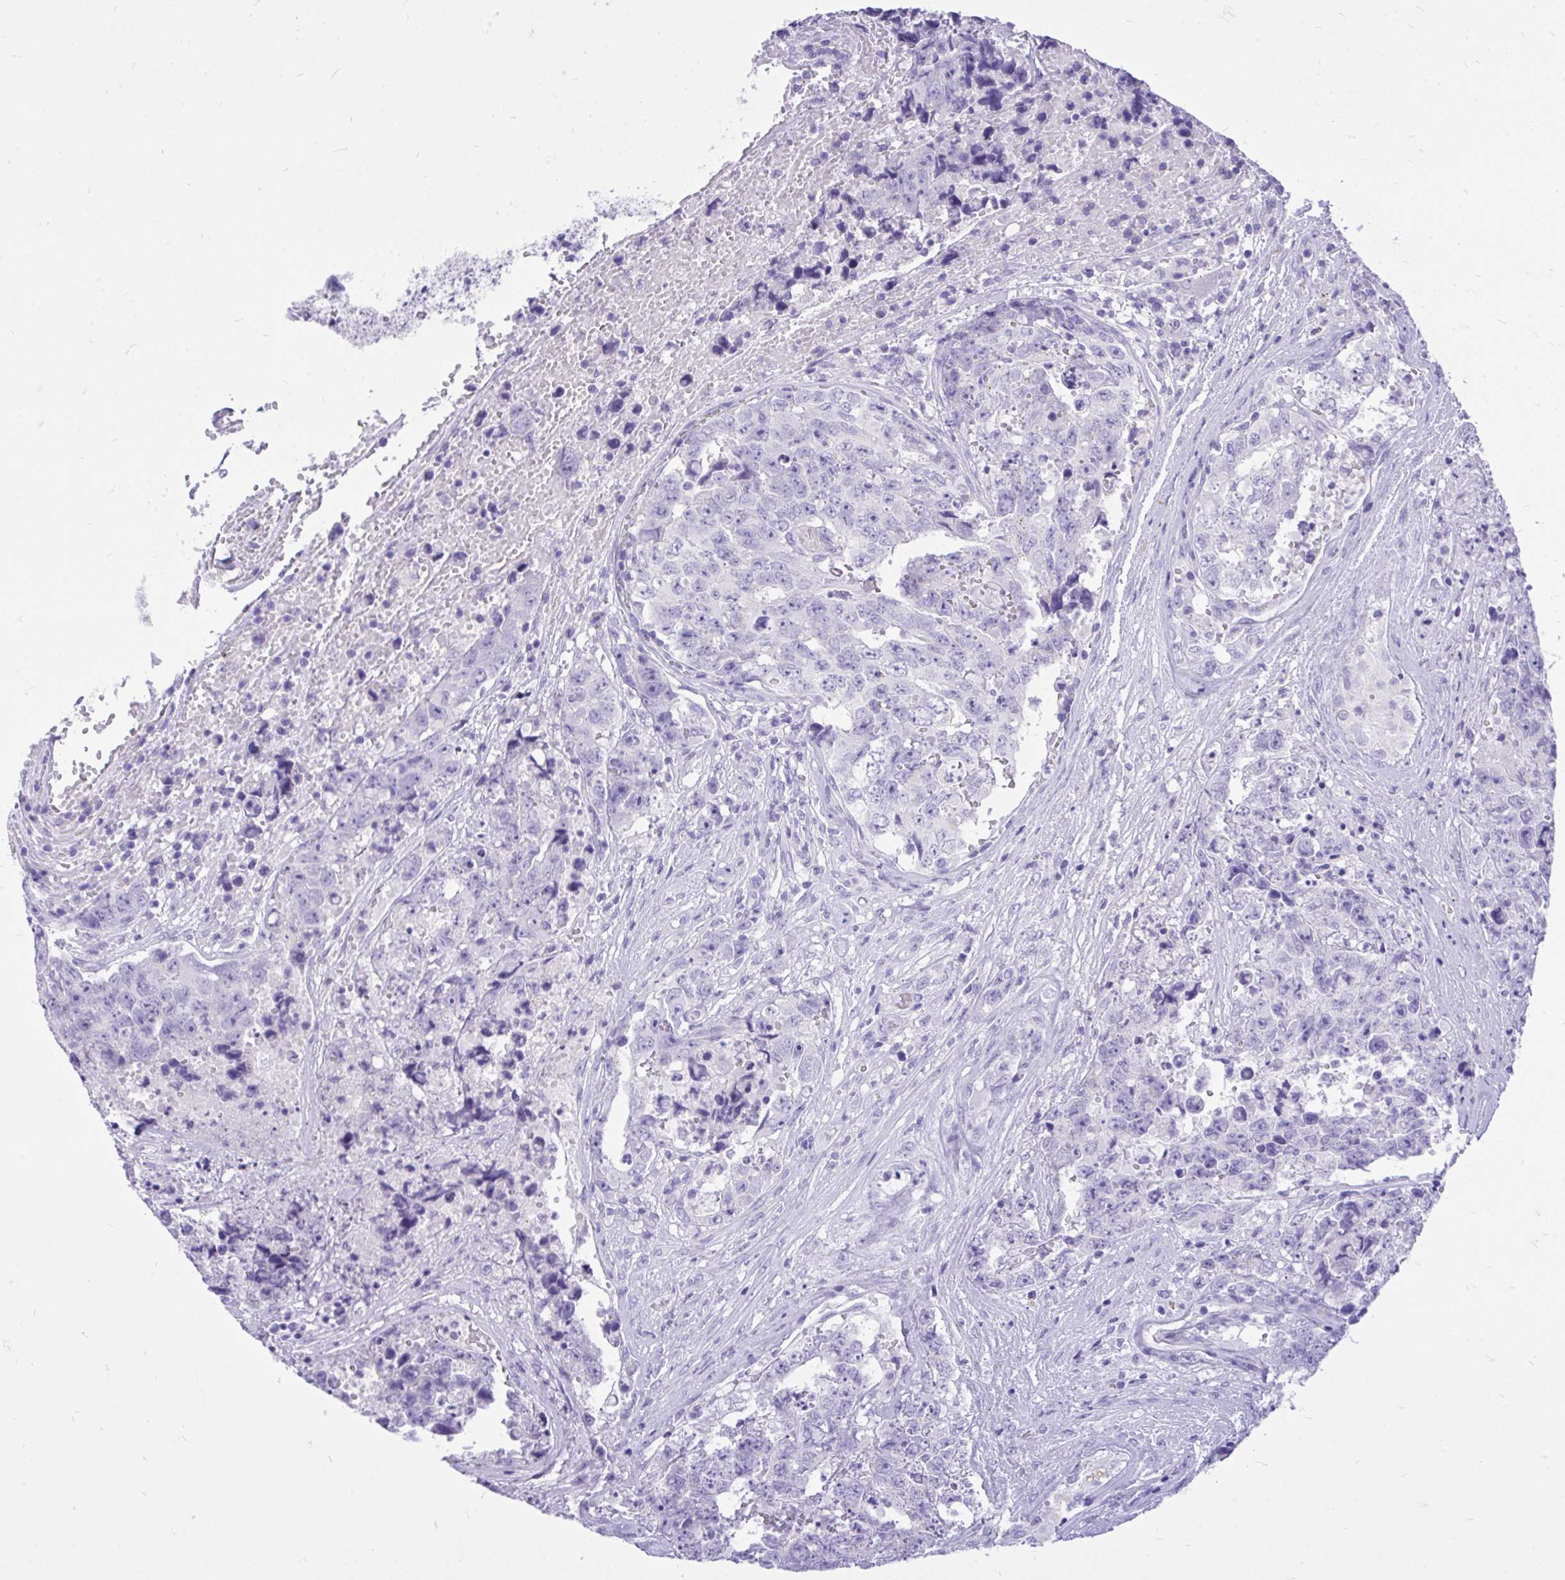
{"staining": {"intensity": "negative", "quantity": "none", "location": "none"}, "tissue": "testis cancer", "cell_type": "Tumor cells", "image_type": "cancer", "snomed": [{"axis": "morphology", "description": "Normal tissue, NOS"}, {"axis": "morphology", "description": "Carcinoma, Embryonal, NOS"}, {"axis": "topography", "description": "Testis"}, {"axis": "topography", "description": "Epididymis"}], "caption": "DAB immunohistochemical staining of human testis embryonal carcinoma shows no significant staining in tumor cells.", "gene": "MON1A", "patient": {"sex": "male", "age": 25}}